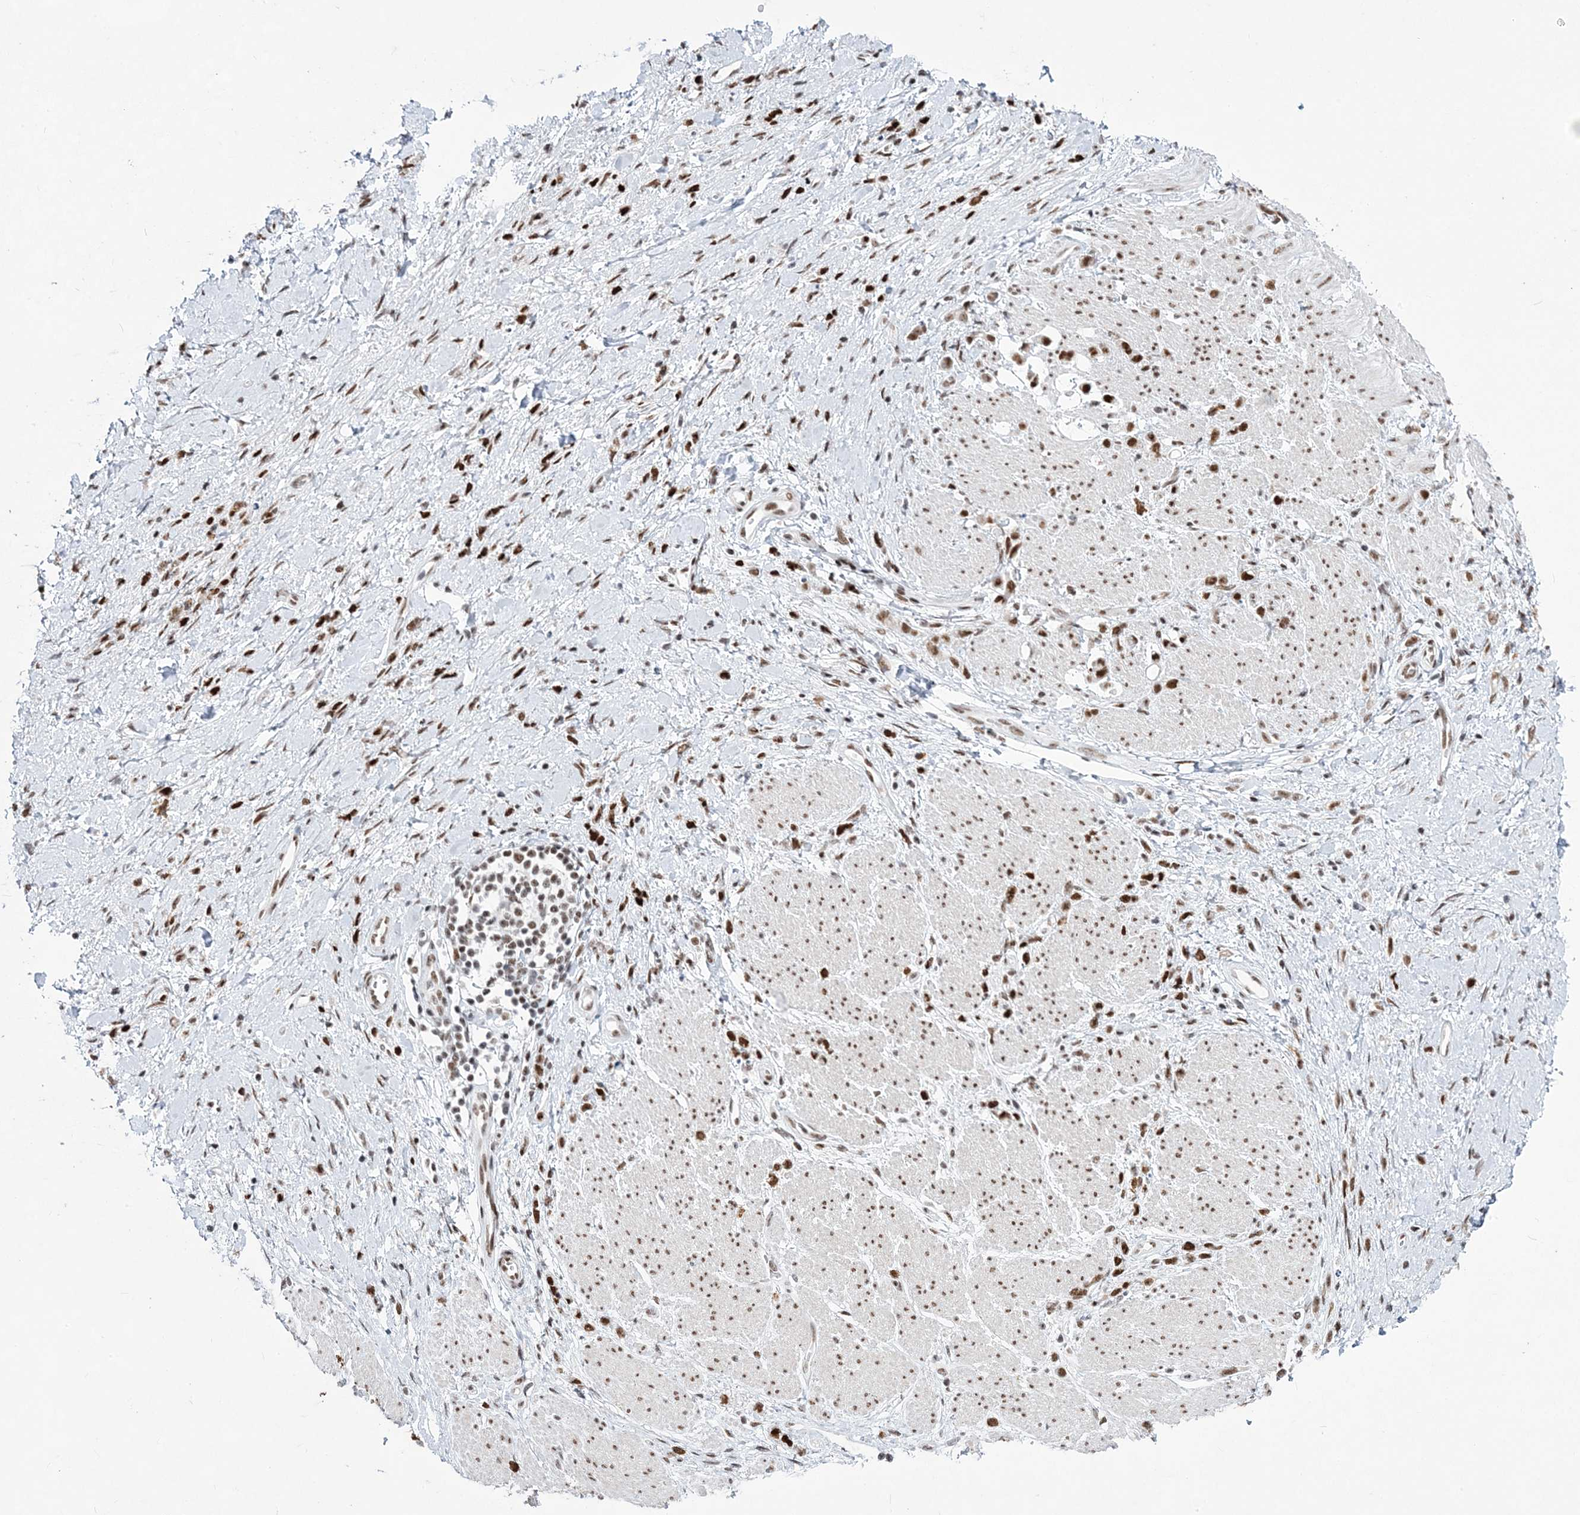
{"staining": {"intensity": "strong", "quantity": ">75%", "location": "nuclear"}, "tissue": "stomach cancer", "cell_type": "Tumor cells", "image_type": "cancer", "snomed": [{"axis": "morphology", "description": "Adenocarcinoma, NOS"}, {"axis": "topography", "description": "Stomach"}], "caption": "Brown immunohistochemical staining in stomach cancer displays strong nuclear expression in about >75% of tumor cells.", "gene": "ZBTB7A", "patient": {"sex": "female", "age": 60}}